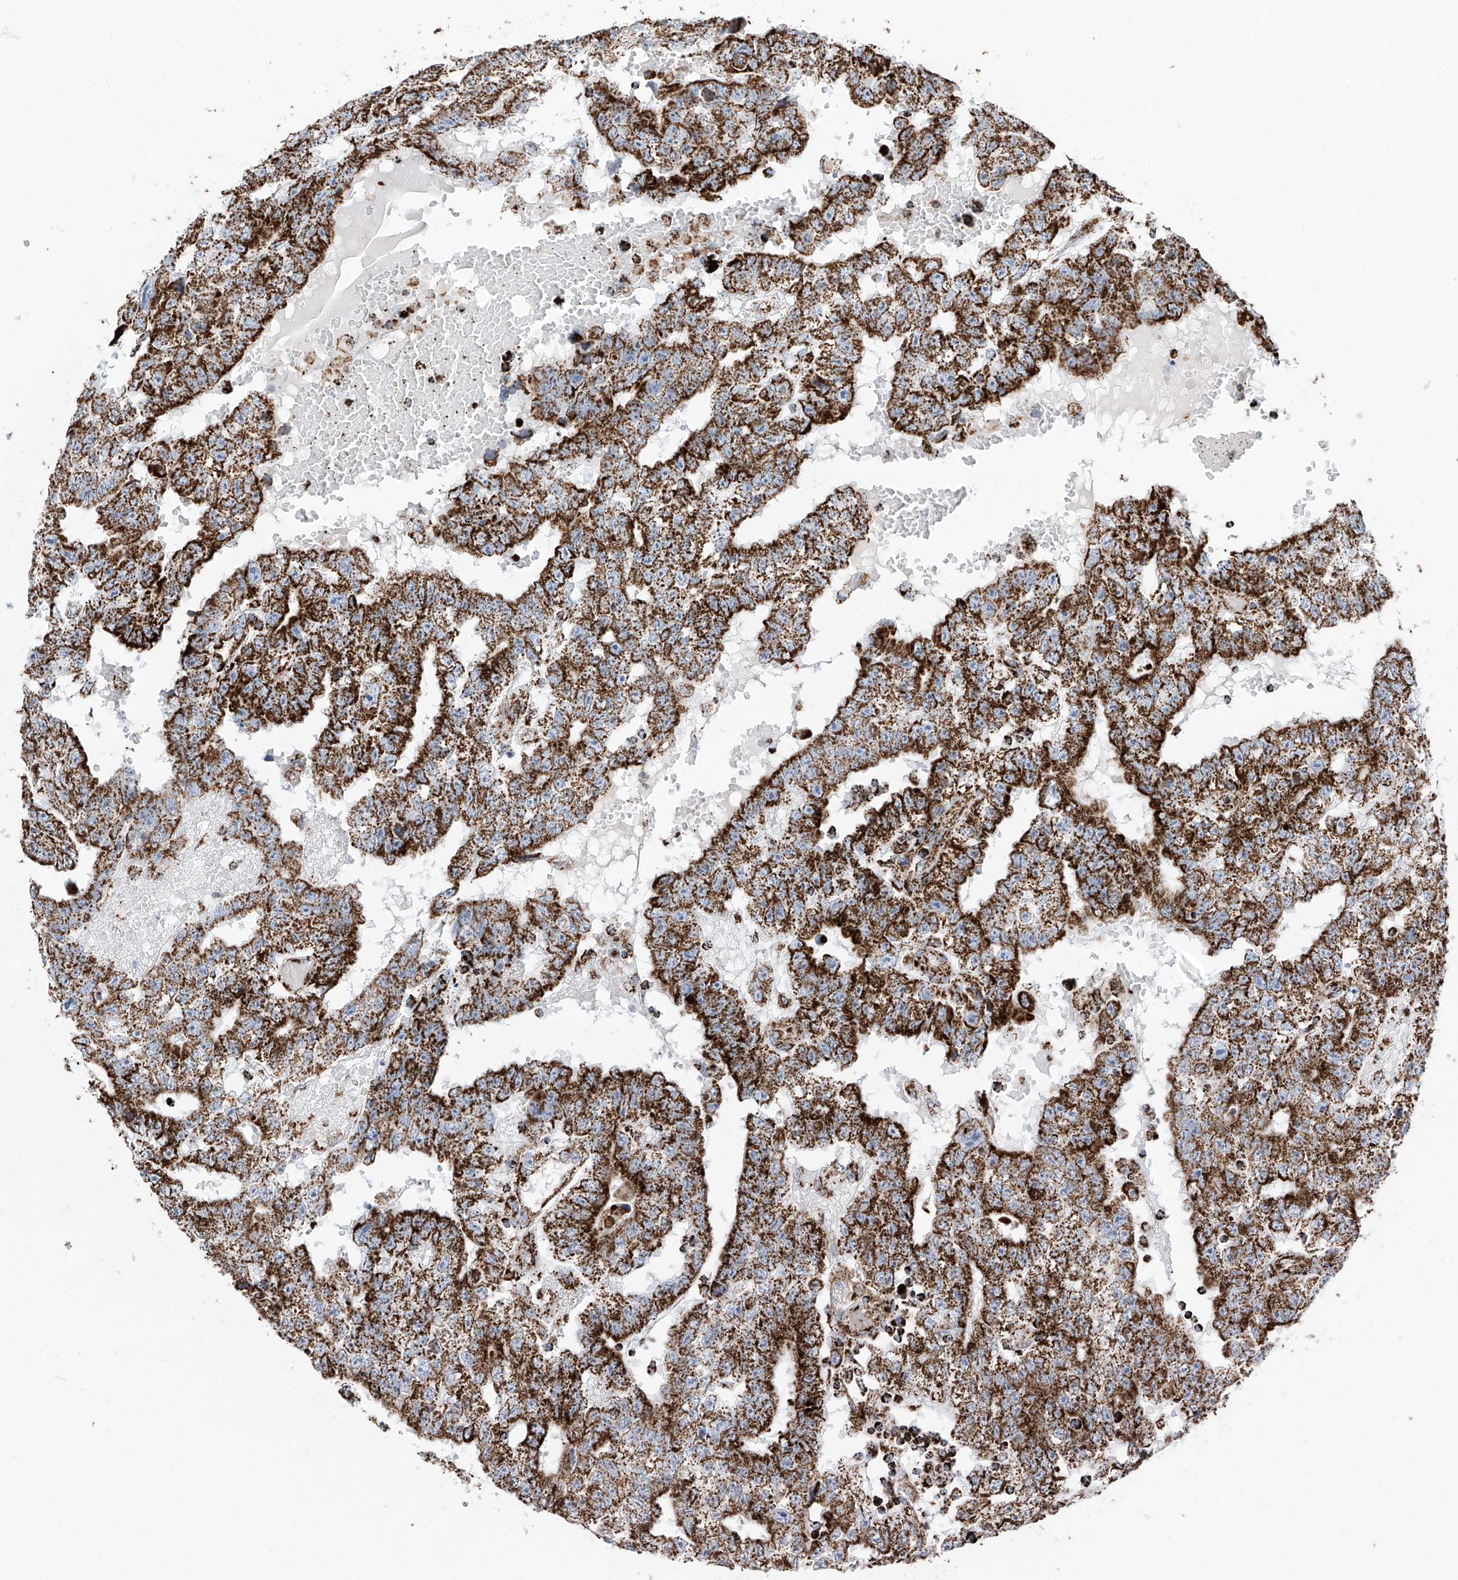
{"staining": {"intensity": "strong", "quantity": ">75%", "location": "cytoplasmic/membranous"}, "tissue": "testis cancer", "cell_type": "Tumor cells", "image_type": "cancer", "snomed": [{"axis": "morphology", "description": "Carcinoma, Embryonal, NOS"}, {"axis": "topography", "description": "Testis"}], "caption": "Protein expression analysis of human testis cancer (embryonal carcinoma) reveals strong cytoplasmic/membranous staining in about >75% of tumor cells.", "gene": "COX5B", "patient": {"sex": "male", "age": 25}}